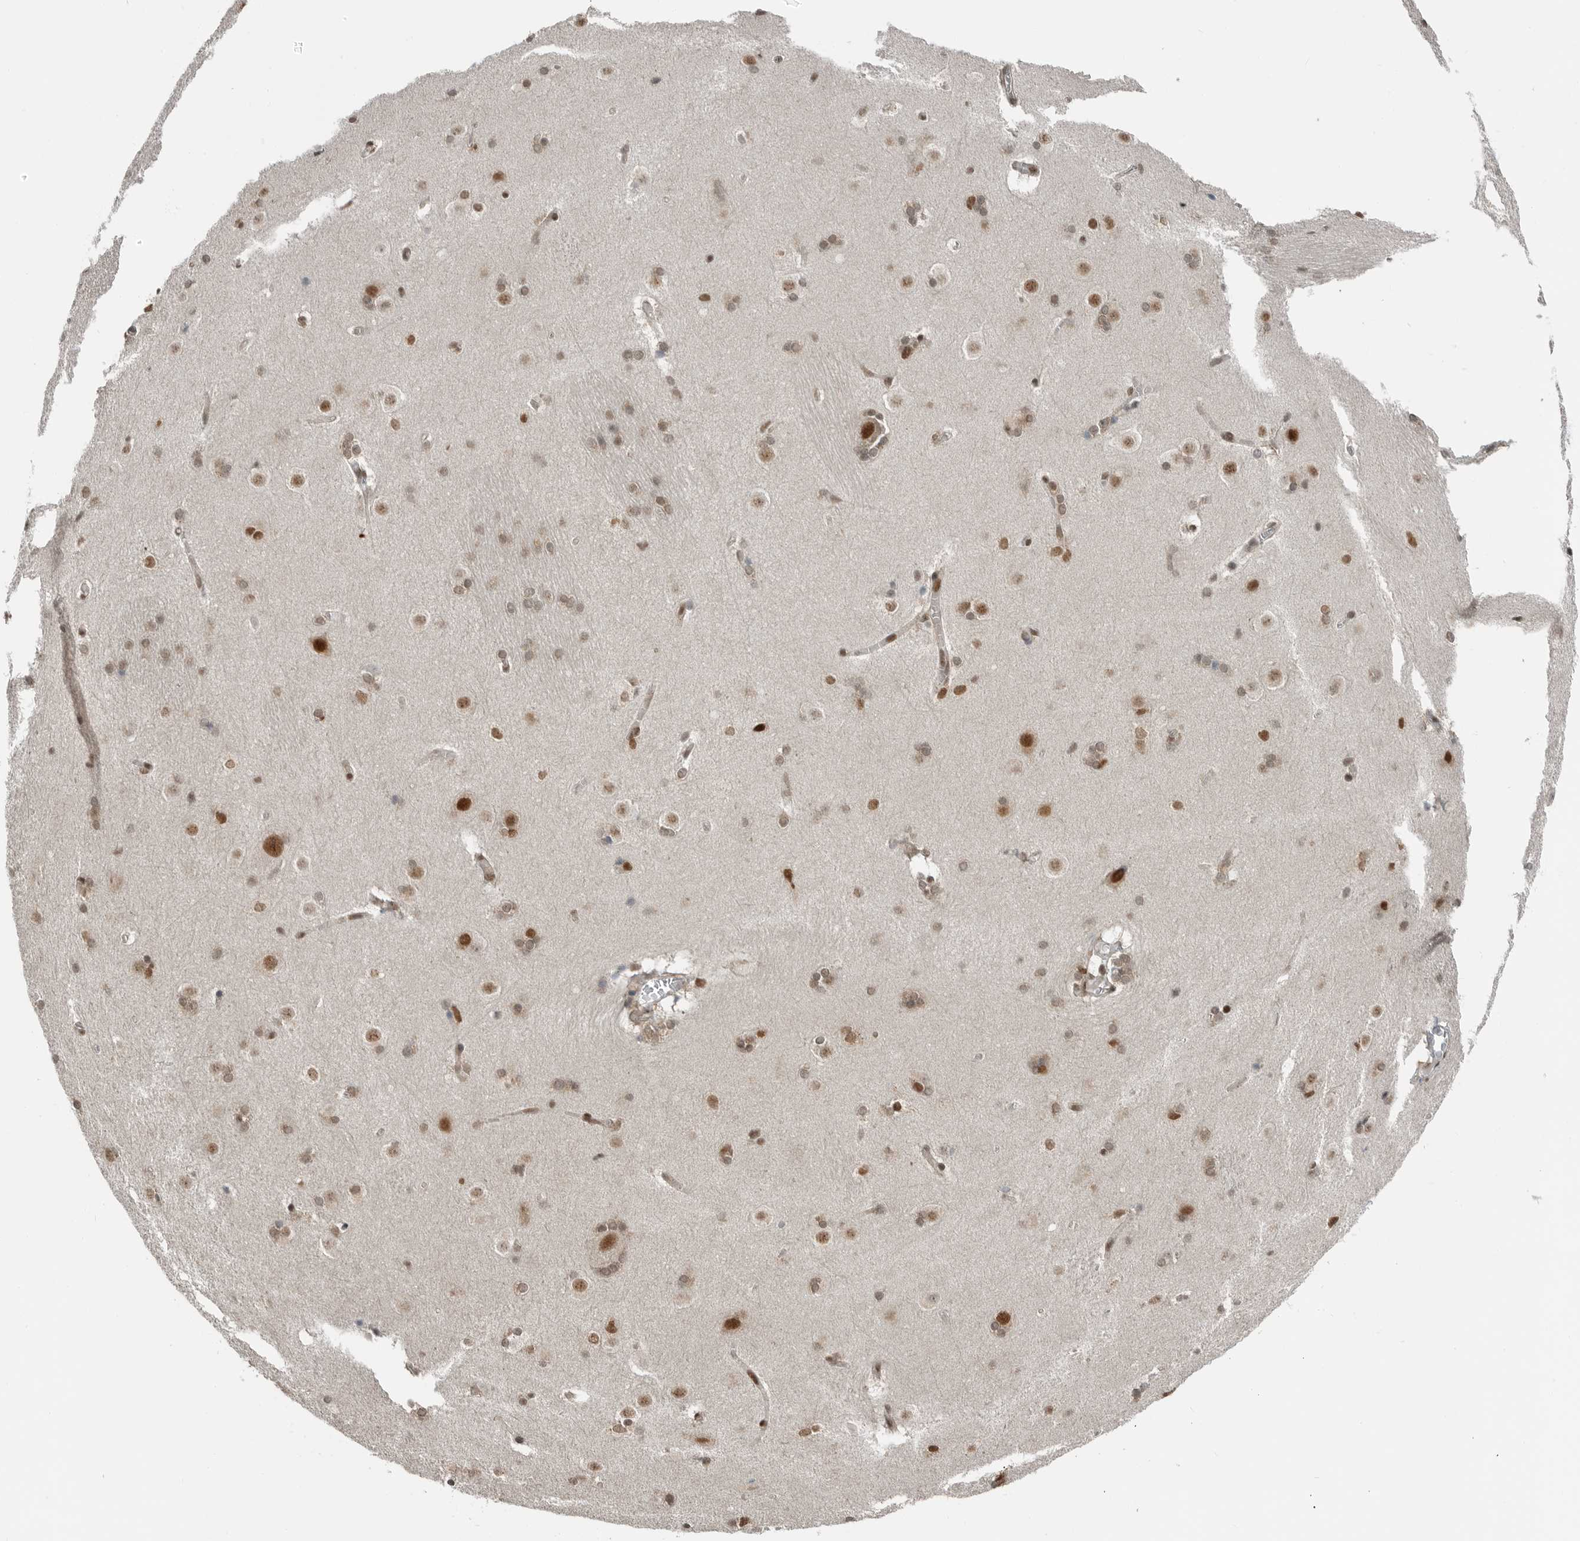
{"staining": {"intensity": "moderate", "quantity": ">75%", "location": "nuclear"}, "tissue": "caudate", "cell_type": "Glial cells", "image_type": "normal", "snomed": [{"axis": "morphology", "description": "Normal tissue, NOS"}, {"axis": "topography", "description": "Lateral ventricle wall"}], "caption": "An IHC image of benign tissue is shown. Protein staining in brown shows moderate nuclear positivity in caudate within glial cells. (brown staining indicates protein expression, while blue staining denotes nuclei).", "gene": "BLZF1", "patient": {"sex": "female", "age": 19}}